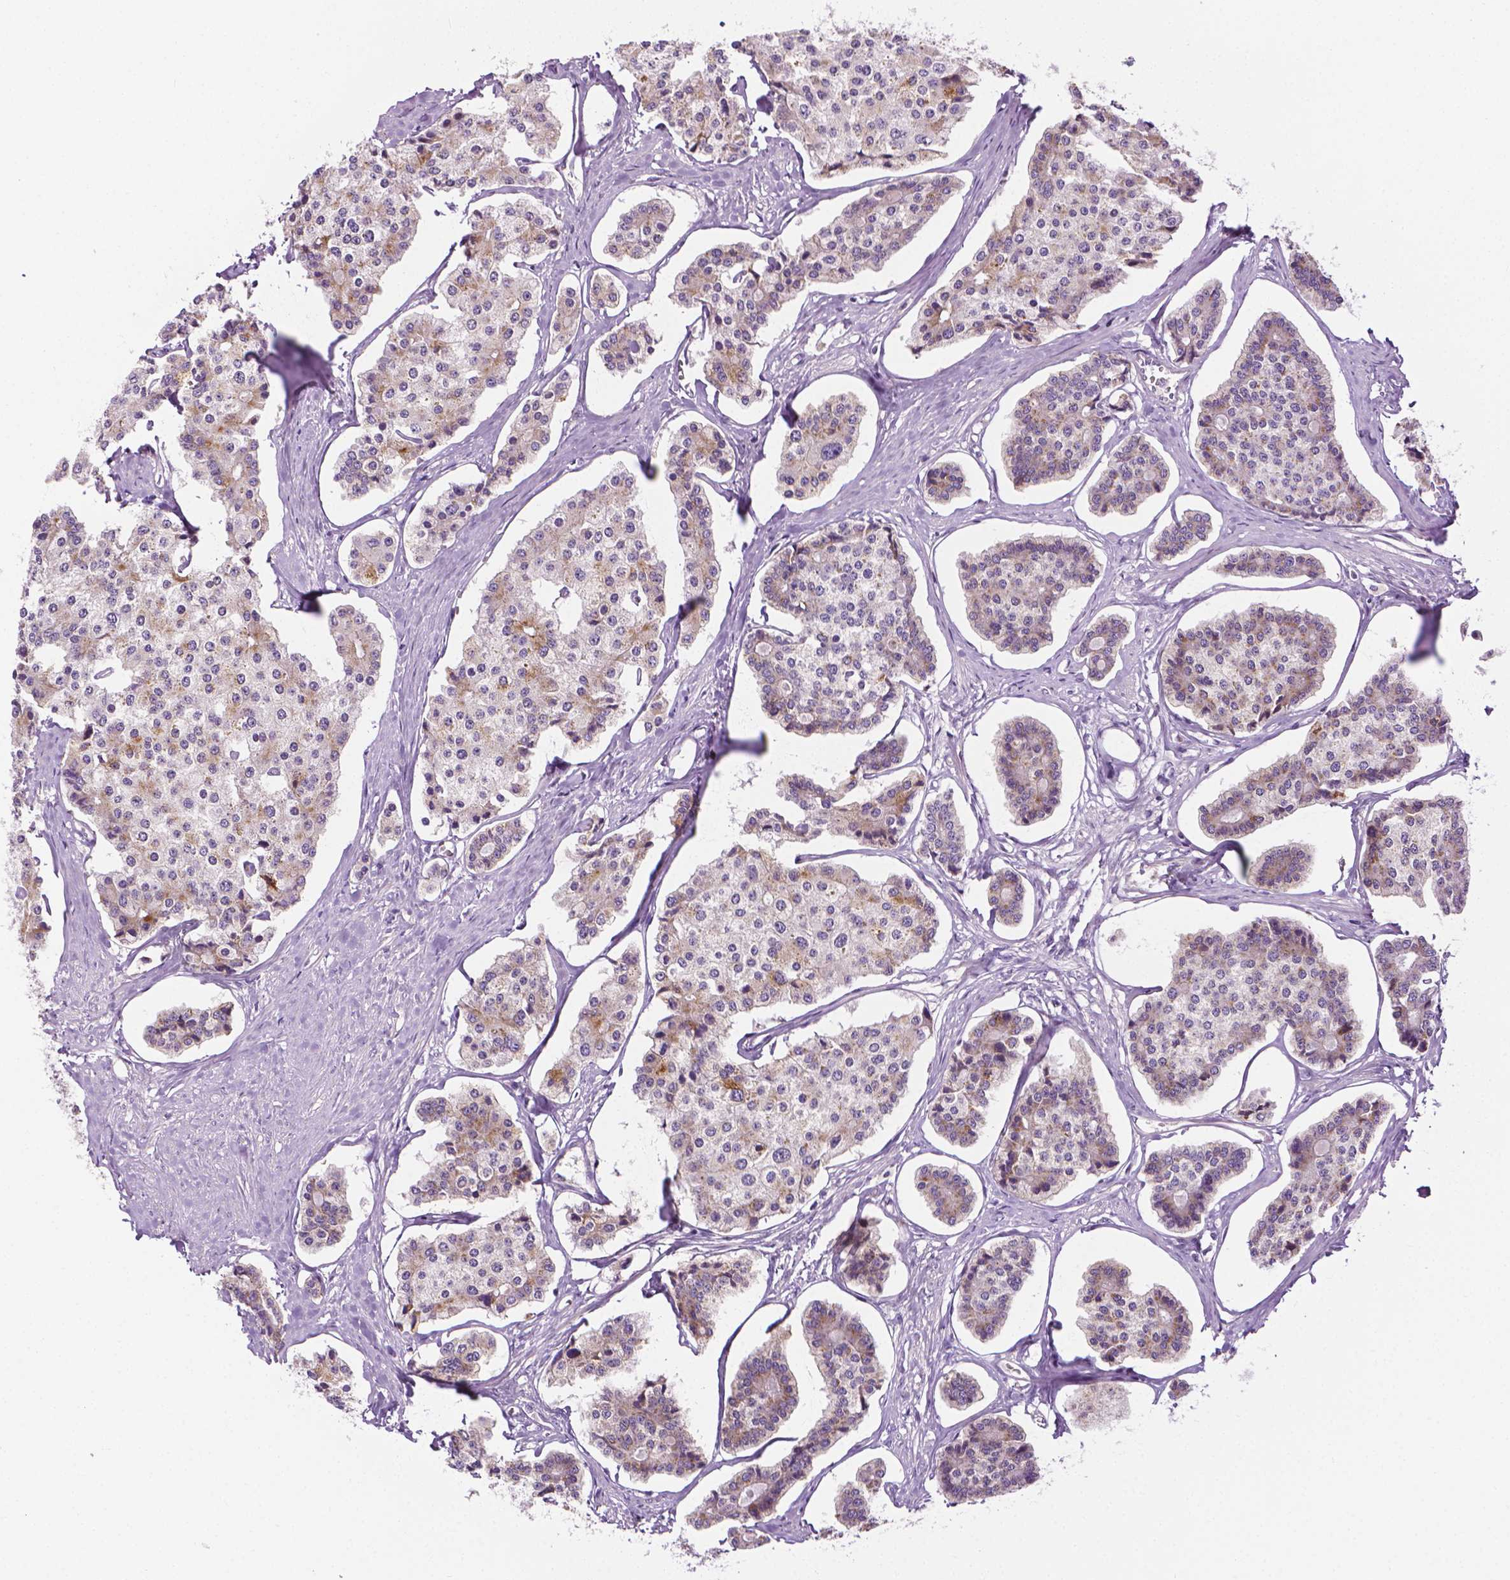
{"staining": {"intensity": "negative", "quantity": "none", "location": "none"}, "tissue": "carcinoid", "cell_type": "Tumor cells", "image_type": "cancer", "snomed": [{"axis": "morphology", "description": "Carcinoid, malignant, NOS"}, {"axis": "topography", "description": "Small intestine"}], "caption": "High power microscopy micrograph of an IHC photomicrograph of malignant carcinoid, revealing no significant positivity in tumor cells.", "gene": "MCOLN3", "patient": {"sex": "female", "age": 65}}